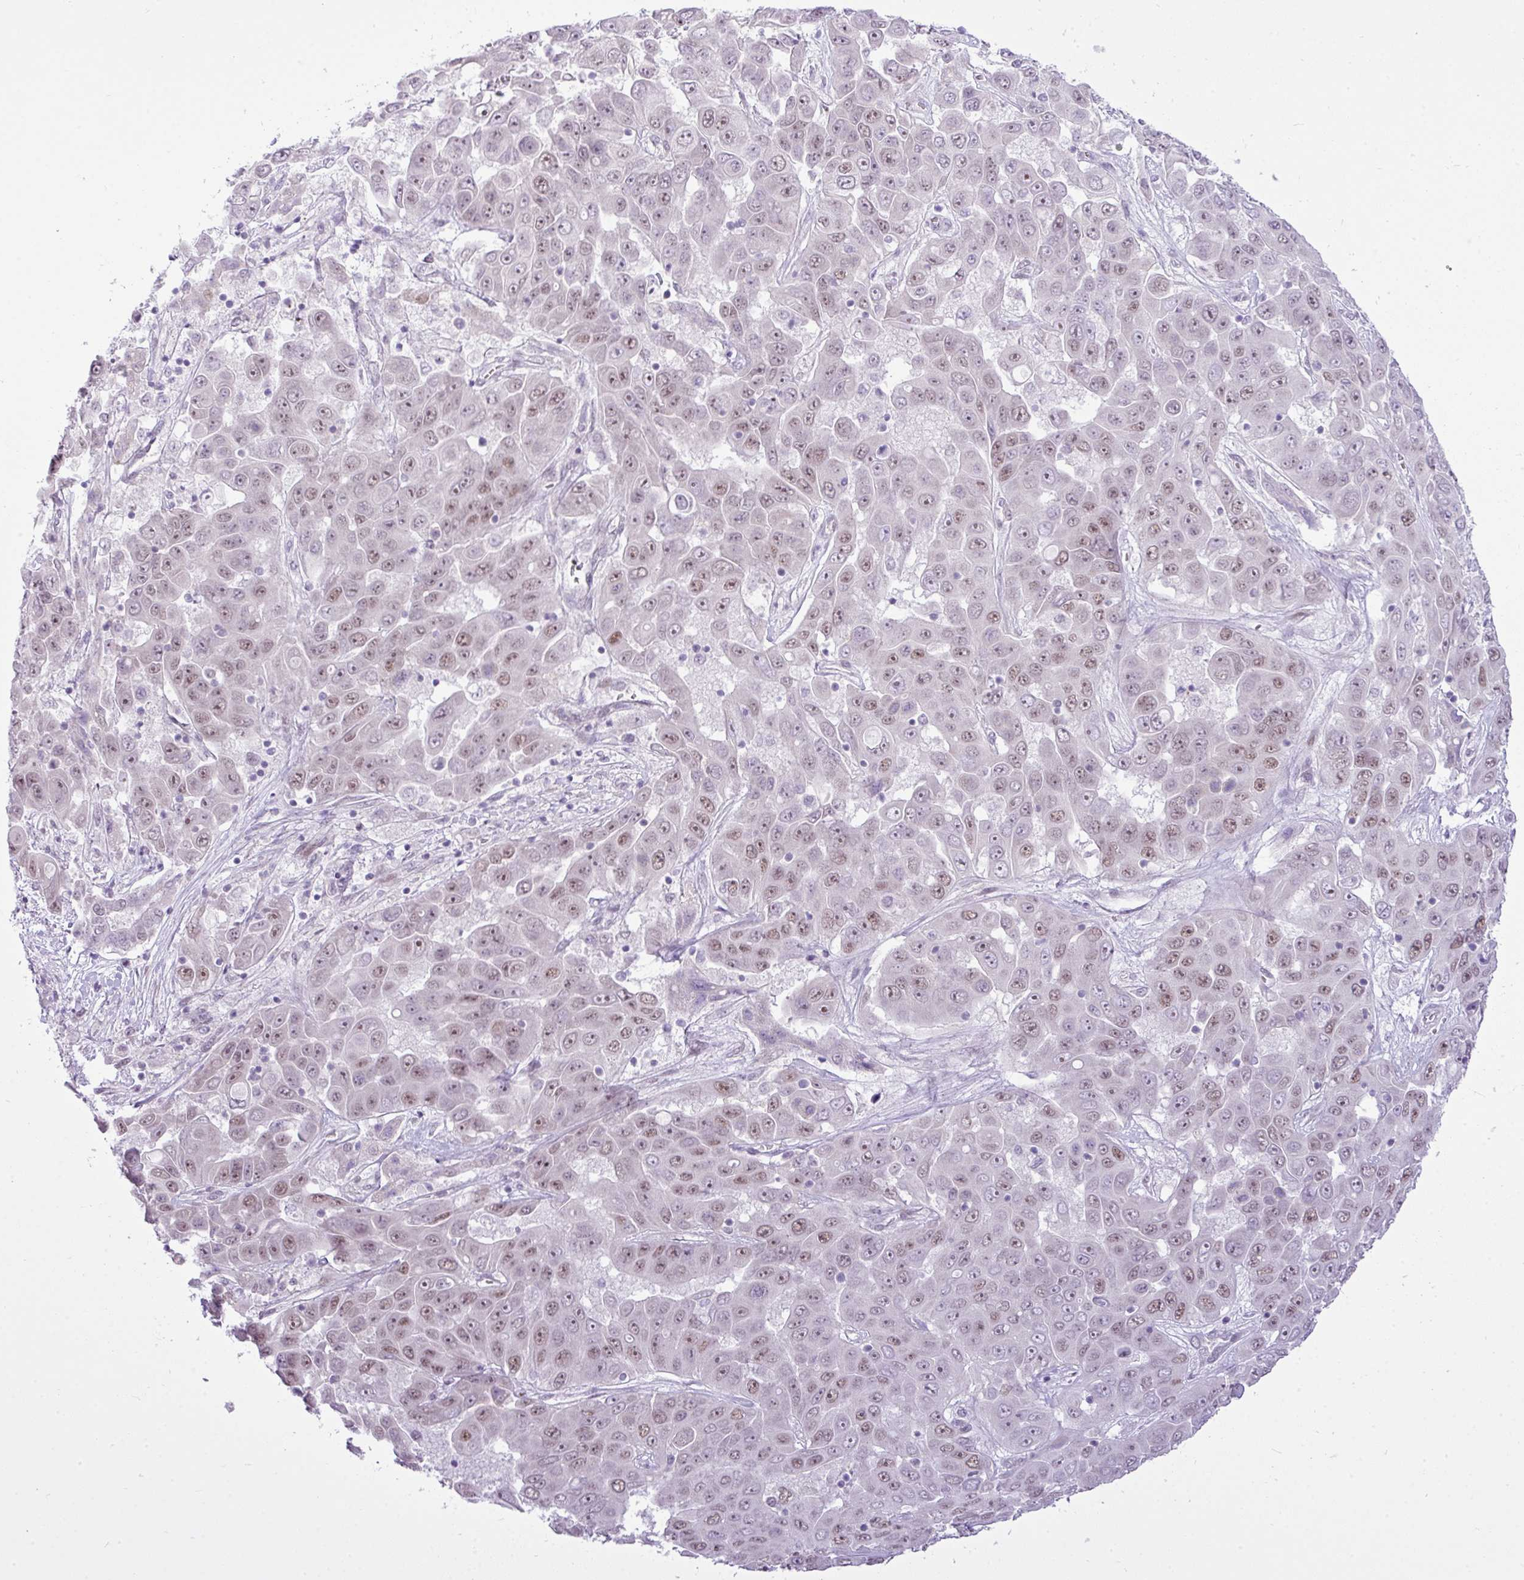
{"staining": {"intensity": "moderate", "quantity": "25%-75%", "location": "nuclear"}, "tissue": "liver cancer", "cell_type": "Tumor cells", "image_type": "cancer", "snomed": [{"axis": "morphology", "description": "Cholangiocarcinoma"}, {"axis": "topography", "description": "Liver"}], "caption": "This image shows liver cancer stained with IHC to label a protein in brown. The nuclear of tumor cells show moderate positivity for the protein. Nuclei are counter-stained blue.", "gene": "ELOA2", "patient": {"sex": "female", "age": 52}}